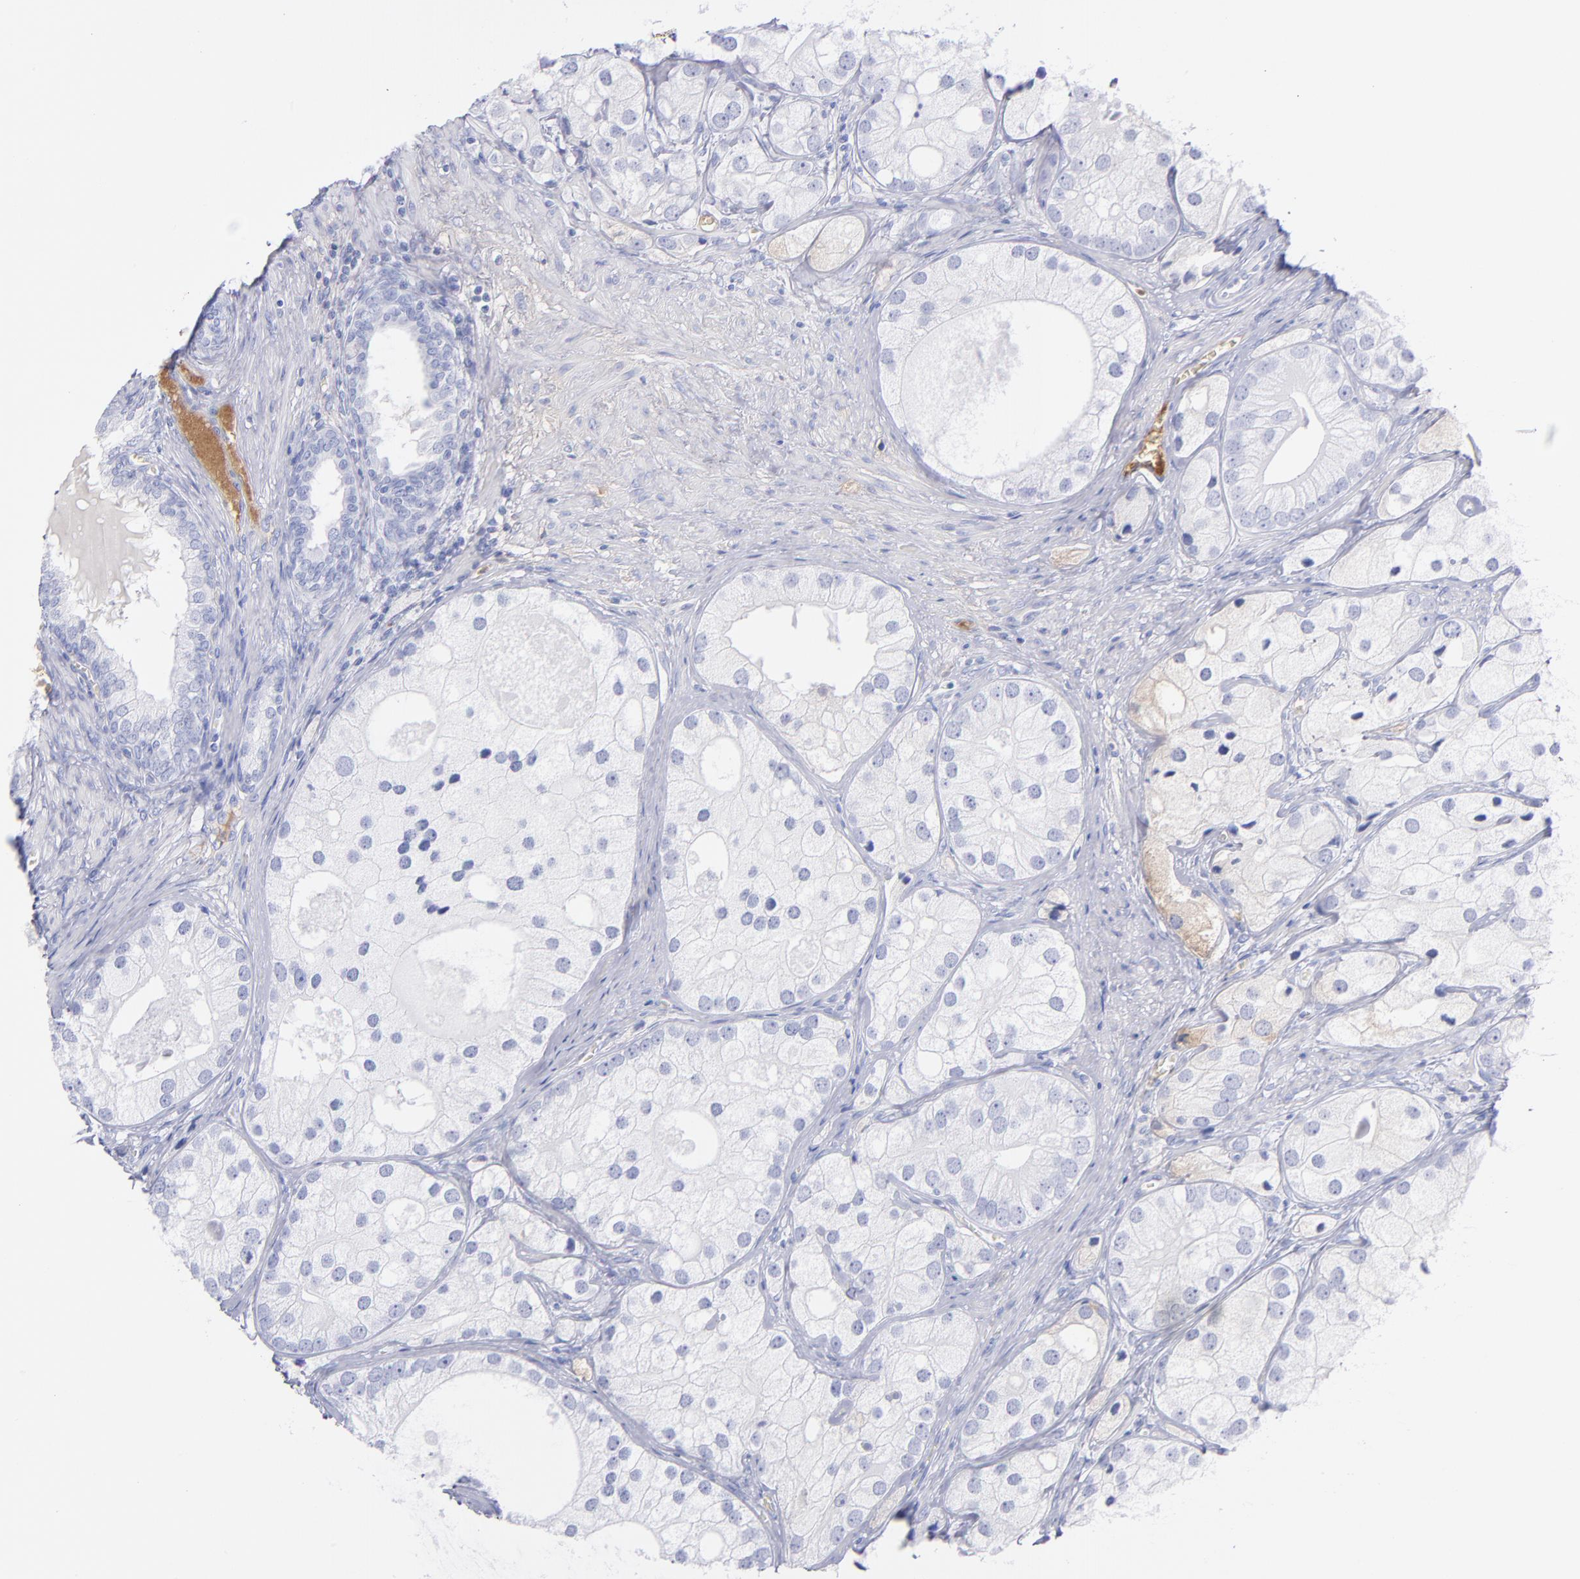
{"staining": {"intensity": "negative", "quantity": "none", "location": "none"}, "tissue": "prostate cancer", "cell_type": "Tumor cells", "image_type": "cancer", "snomed": [{"axis": "morphology", "description": "Adenocarcinoma, Low grade"}, {"axis": "topography", "description": "Prostate"}], "caption": "Prostate cancer (adenocarcinoma (low-grade)) was stained to show a protein in brown. There is no significant staining in tumor cells. (DAB immunohistochemistry with hematoxylin counter stain).", "gene": "HP", "patient": {"sex": "male", "age": 69}}